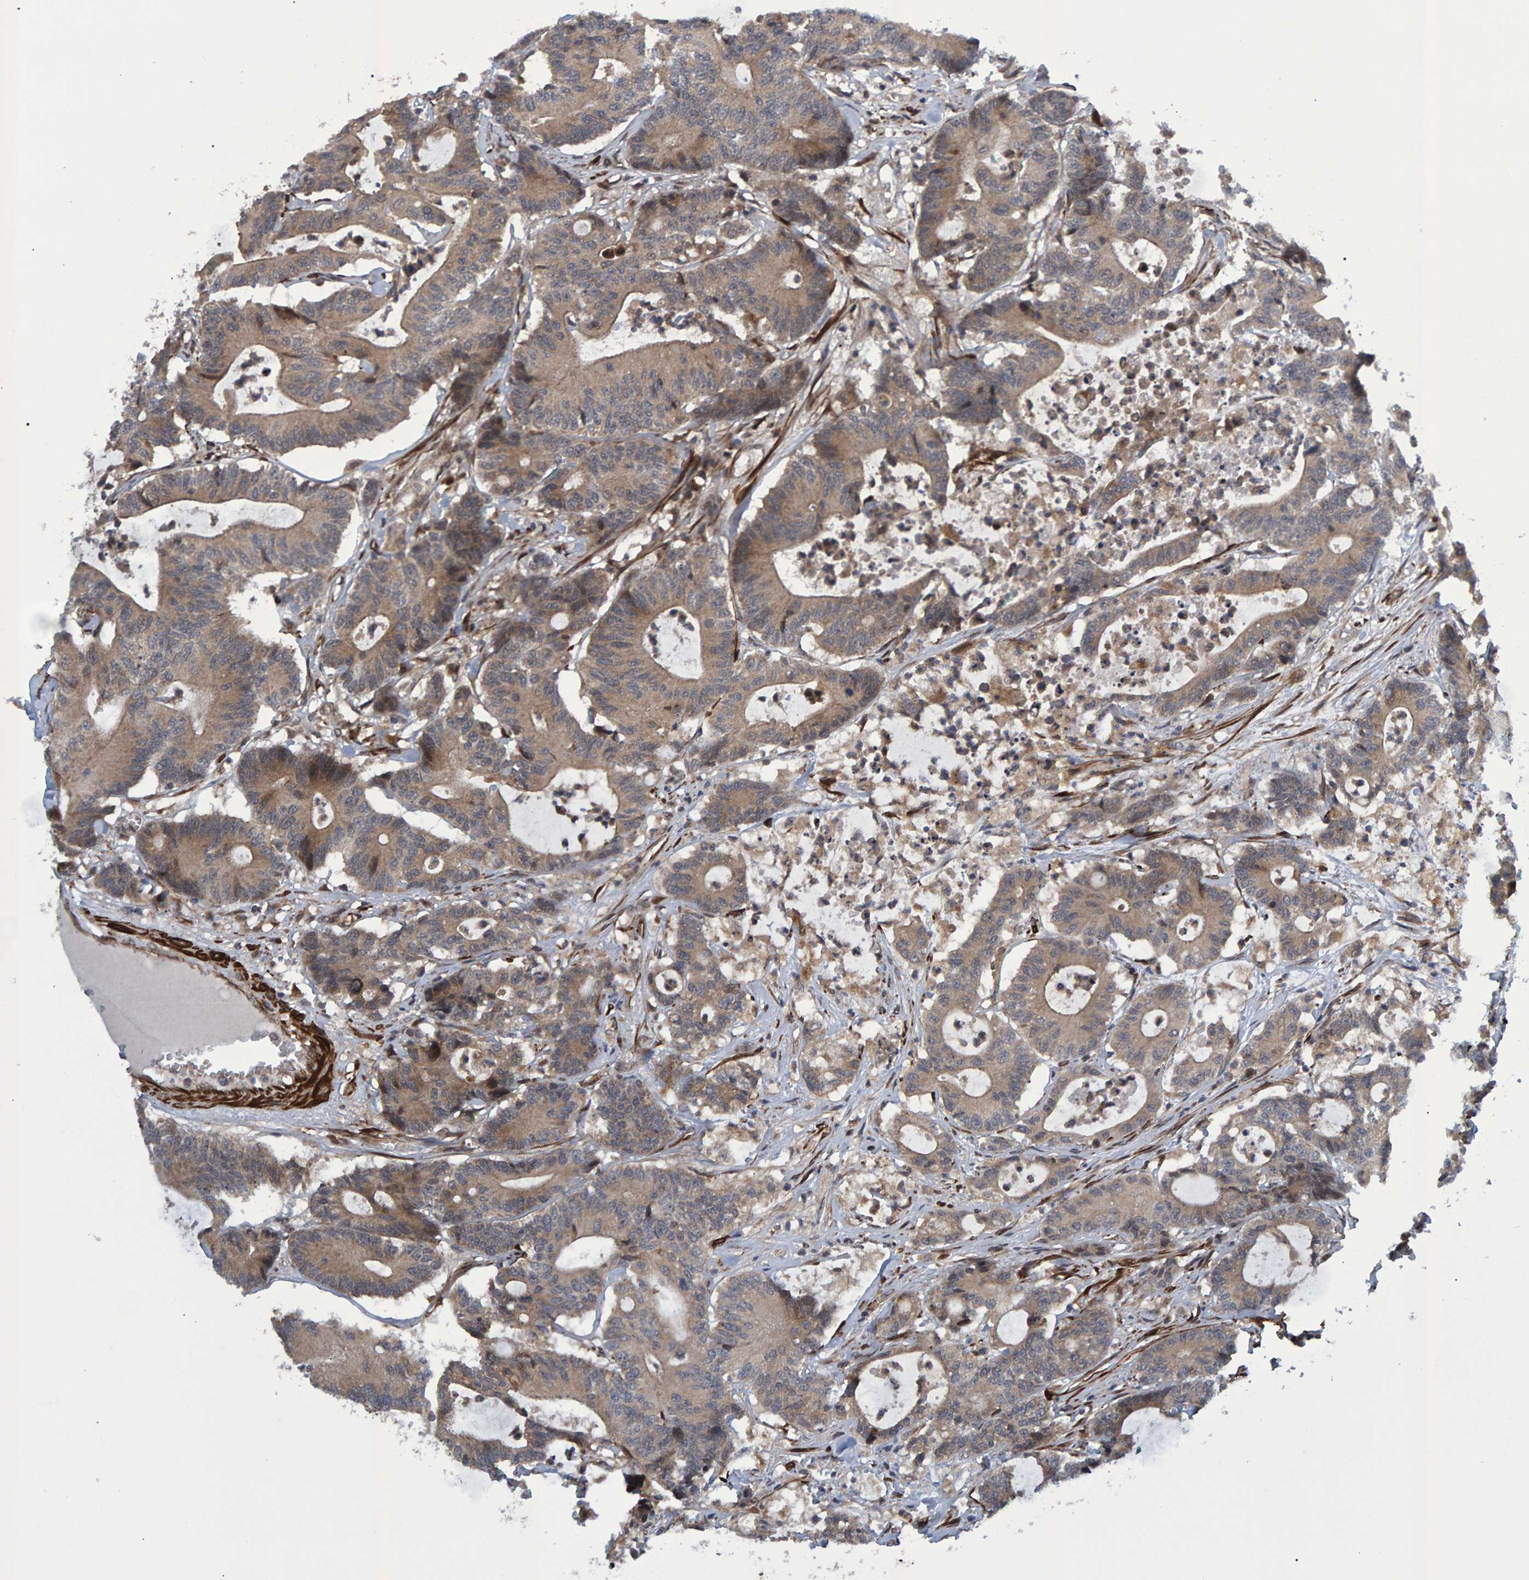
{"staining": {"intensity": "weak", "quantity": ">75%", "location": "cytoplasmic/membranous"}, "tissue": "colorectal cancer", "cell_type": "Tumor cells", "image_type": "cancer", "snomed": [{"axis": "morphology", "description": "Adenocarcinoma, NOS"}, {"axis": "topography", "description": "Colon"}], "caption": "A photomicrograph showing weak cytoplasmic/membranous expression in about >75% of tumor cells in colorectal adenocarcinoma, as visualized by brown immunohistochemical staining.", "gene": "ATP6V1H", "patient": {"sex": "female", "age": 84}}